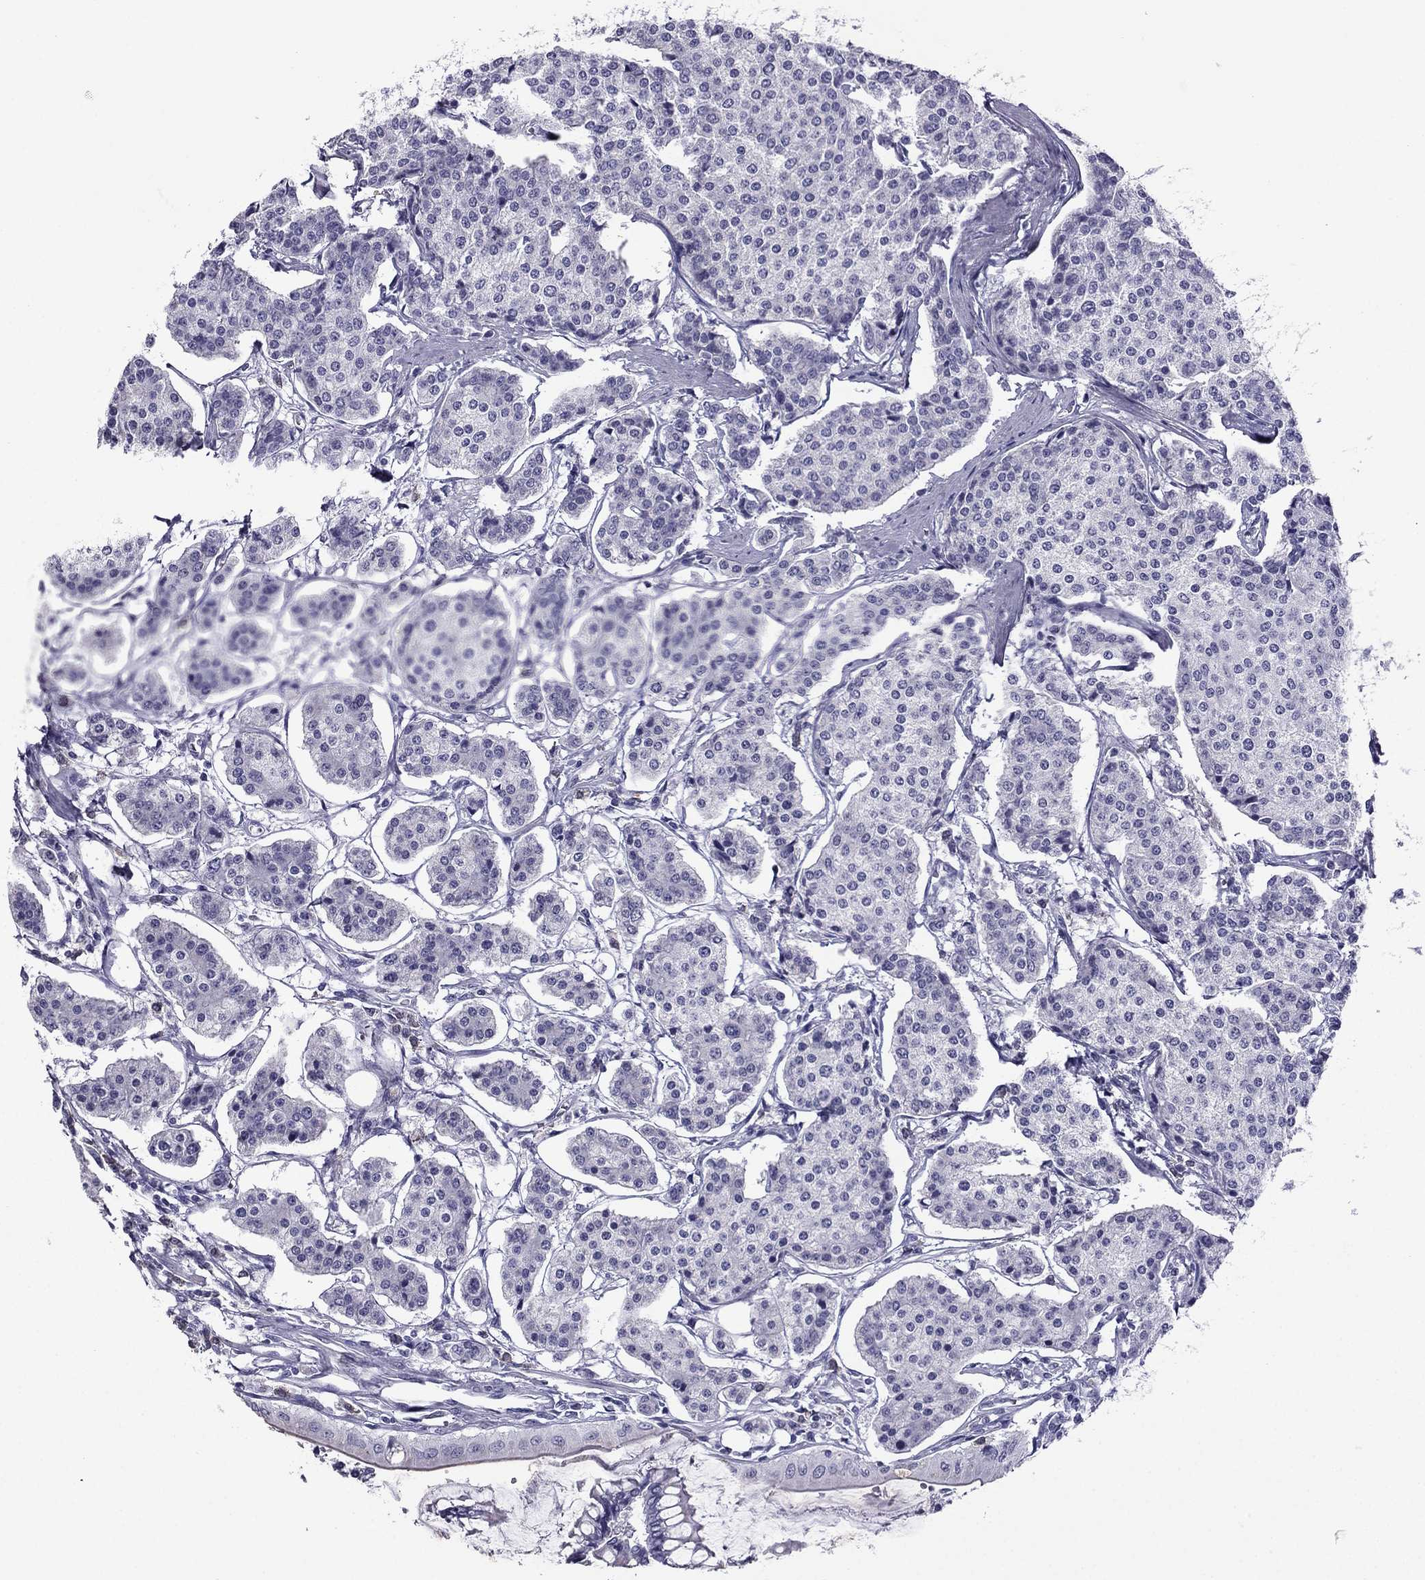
{"staining": {"intensity": "negative", "quantity": "none", "location": "none"}, "tissue": "carcinoid", "cell_type": "Tumor cells", "image_type": "cancer", "snomed": [{"axis": "morphology", "description": "Carcinoid, malignant, NOS"}, {"axis": "topography", "description": "Small intestine"}], "caption": "Immunohistochemistry image of malignant carcinoid stained for a protein (brown), which reveals no staining in tumor cells.", "gene": "MYLK3", "patient": {"sex": "female", "age": 65}}